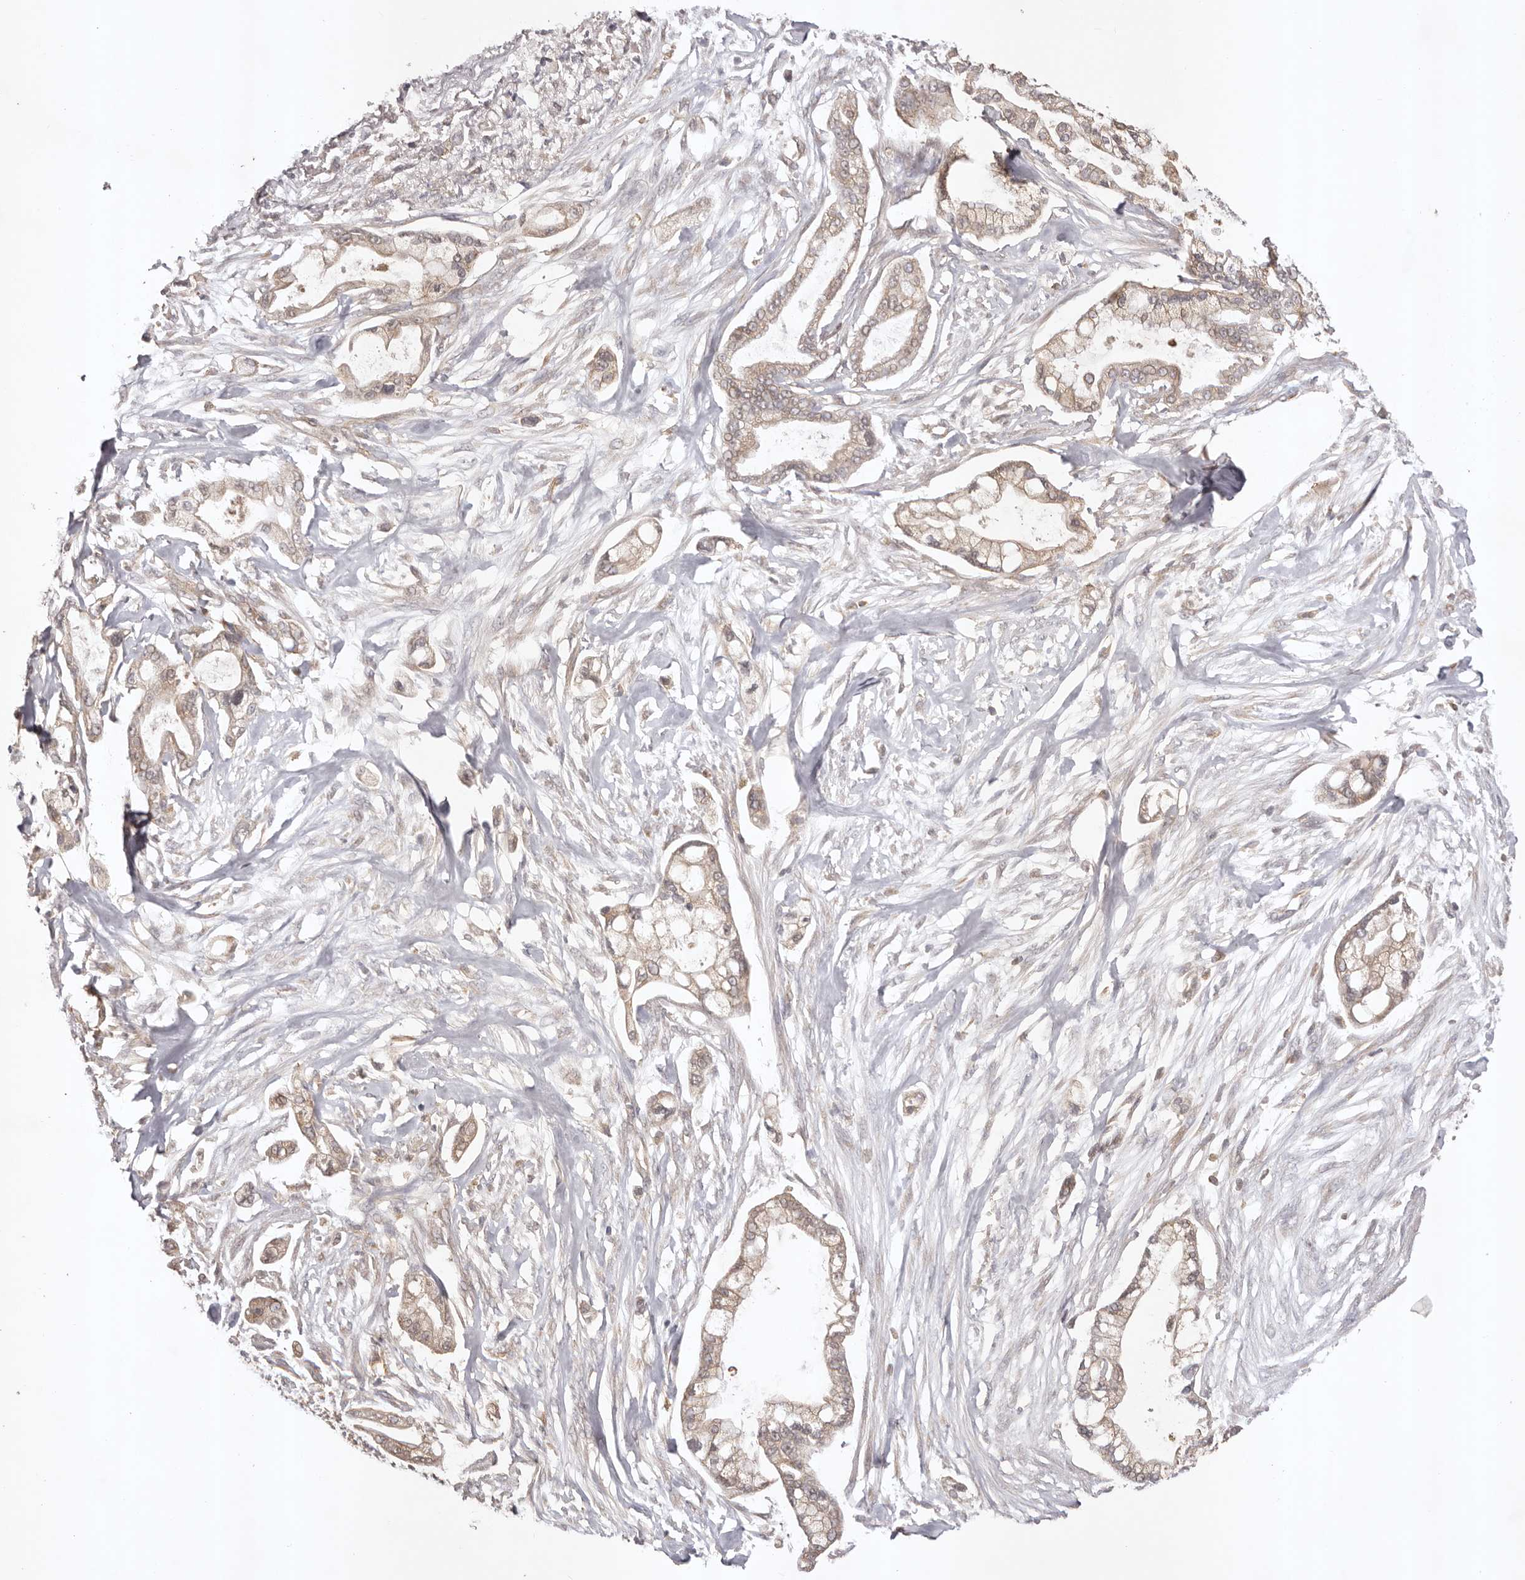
{"staining": {"intensity": "weak", "quantity": ">75%", "location": "cytoplasmic/membranous"}, "tissue": "pancreatic cancer", "cell_type": "Tumor cells", "image_type": "cancer", "snomed": [{"axis": "morphology", "description": "Adenocarcinoma, NOS"}, {"axis": "topography", "description": "Pancreas"}], "caption": "A micrograph showing weak cytoplasmic/membranous staining in about >75% of tumor cells in adenocarcinoma (pancreatic), as visualized by brown immunohistochemical staining.", "gene": "UBR2", "patient": {"sex": "male", "age": 68}}